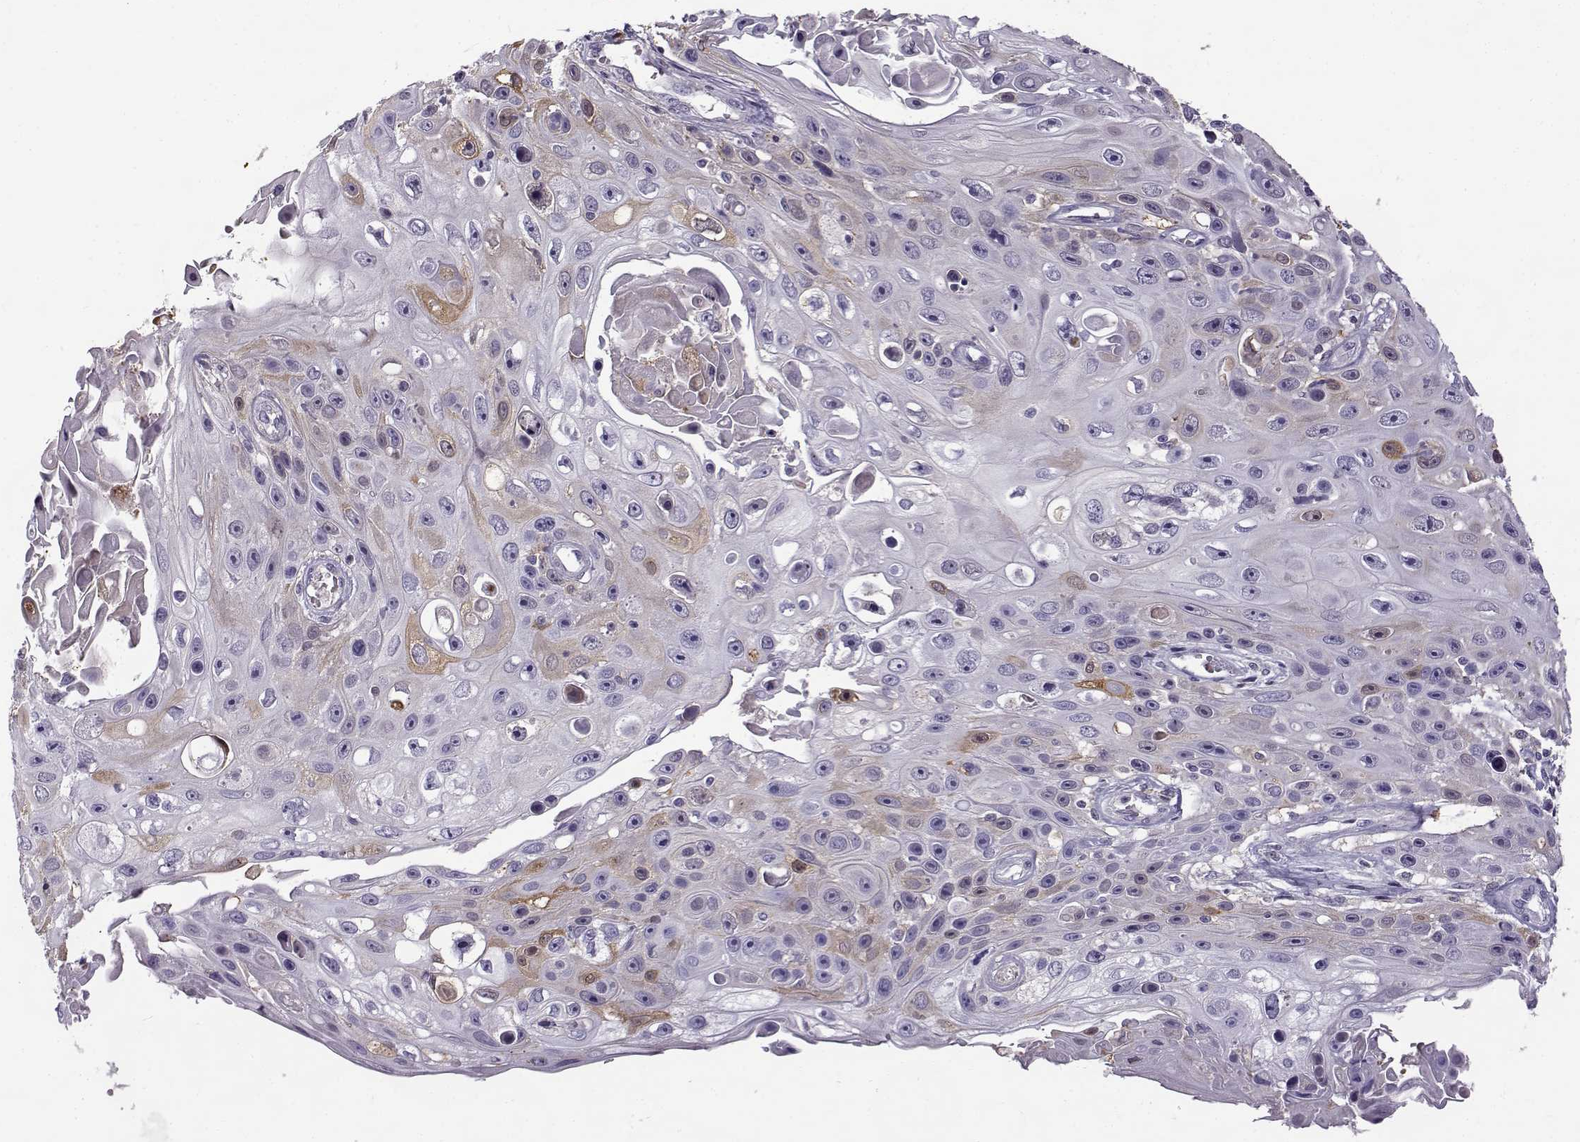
{"staining": {"intensity": "negative", "quantity": "none", "location": "none"}, "tissue": "skin cancer", "cell_type": "Tumor cells", "image_type": "cancer", "snomed": [{"axis": "morphology", "description": "Squamous cell carcinoma, NOS"}, {"axis": "topography", "description": "Skin"}], "caption": "An image of human skin squamous cell carcinoma is negative for staining in tumor cells. (DAB (3,3'-diaminobenzidine) immunohistochemistry (IHC) with hematoxylin counter stain).", "gene": "UCP3", "patient": {"sex": "male", "age": 82}}